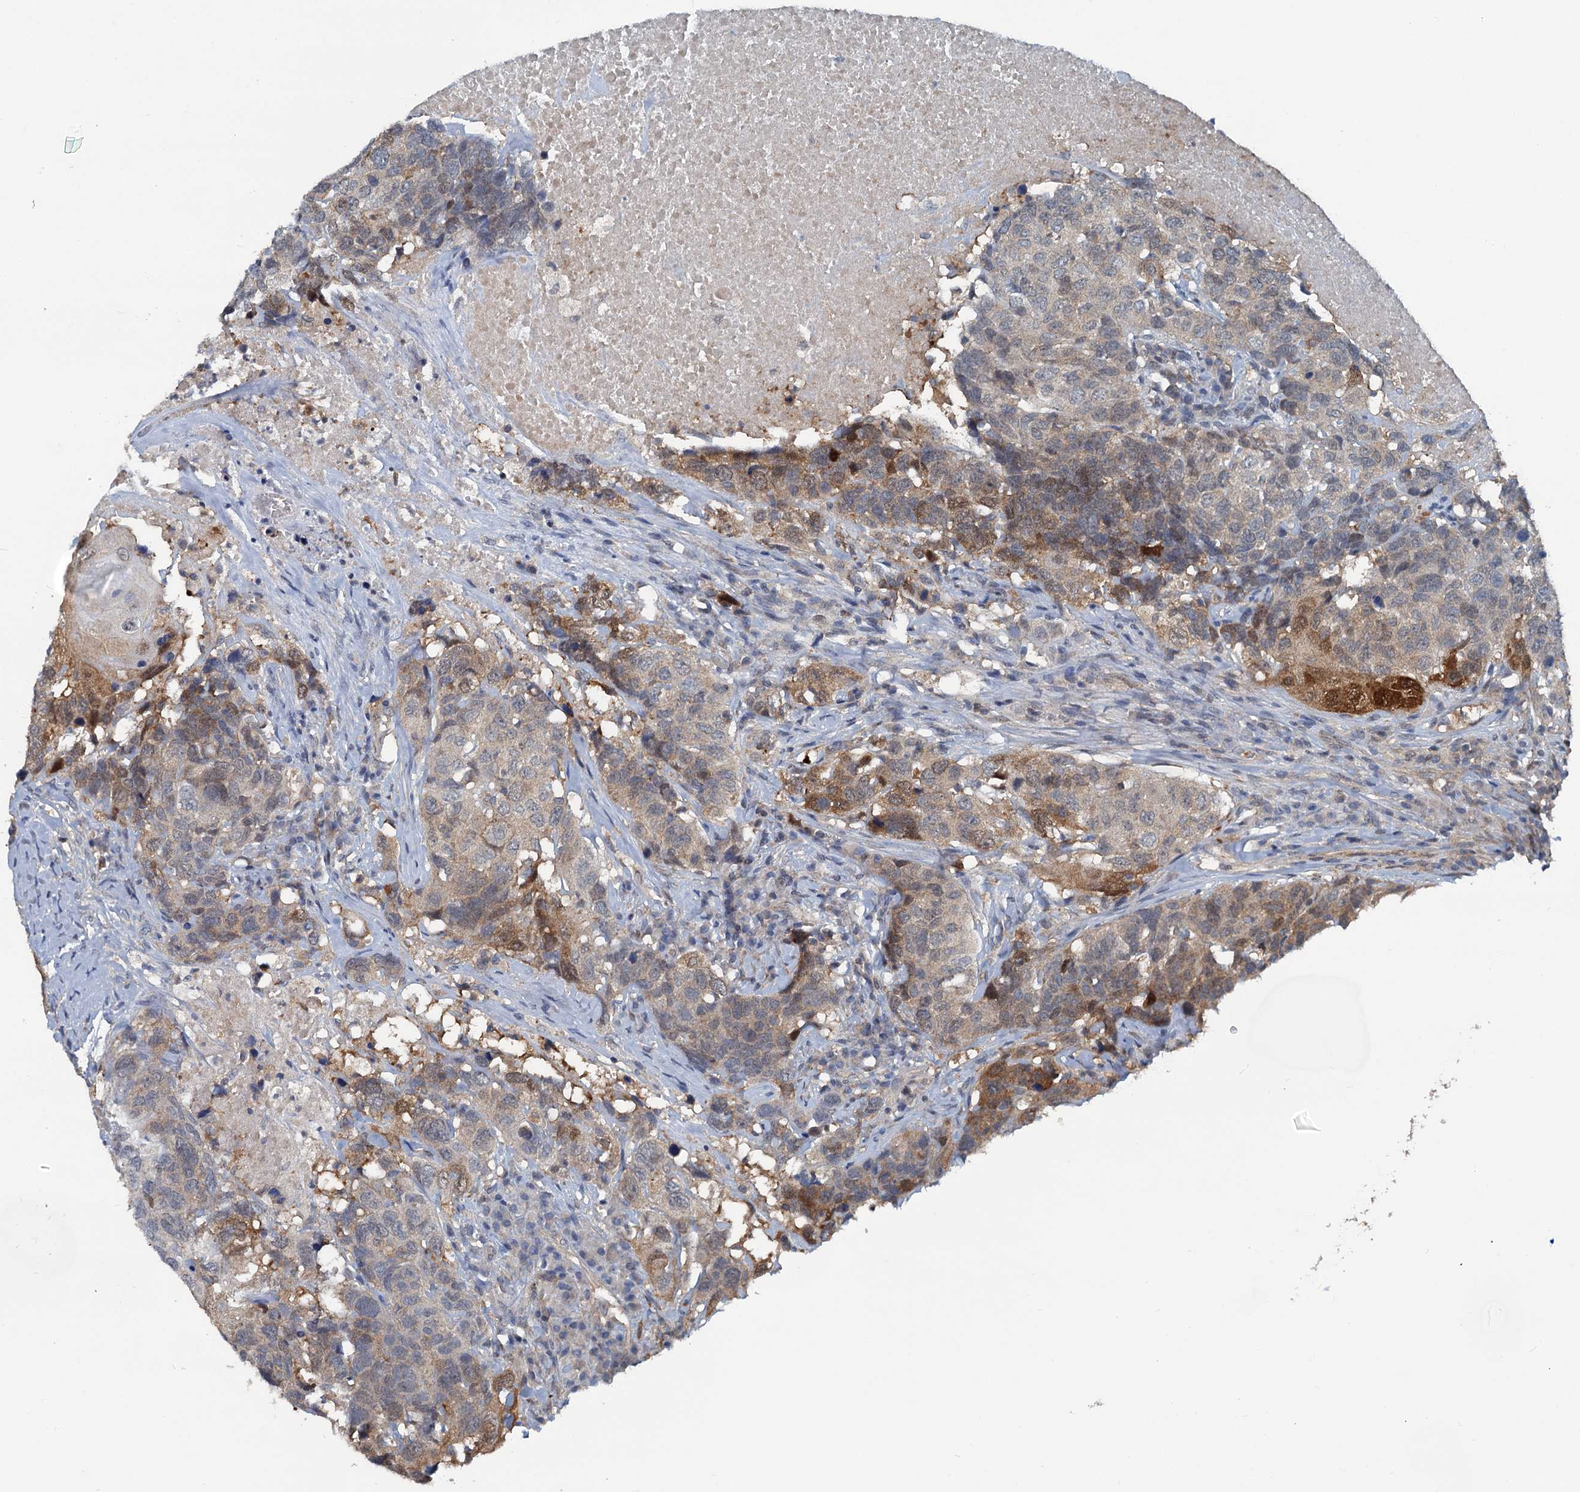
{"staining": {"intensity": "moderate", "quantity": "<25%", "location": "cytoplasmic/membranous,nuclear"}, "tissue": "head and neck cancer", "cell_type": "Tumor cells", "image_type": "cancer", "snomed": [{"axis": "morphology", "description": "Squamous cell carcinoma, NOS"}, {"axis": "topography", "description": "Head-Neck"}], "caption": "A photomicrograph showing moderate cytoplasmic/membranous and nuclear staining in about <25% of tumor cells in squamous cell carcinoma (head and neck), as visualized by brown immunohistochemical staining.", "gene": "GCLM", "patient": {"sex": "male", "age": 66}}